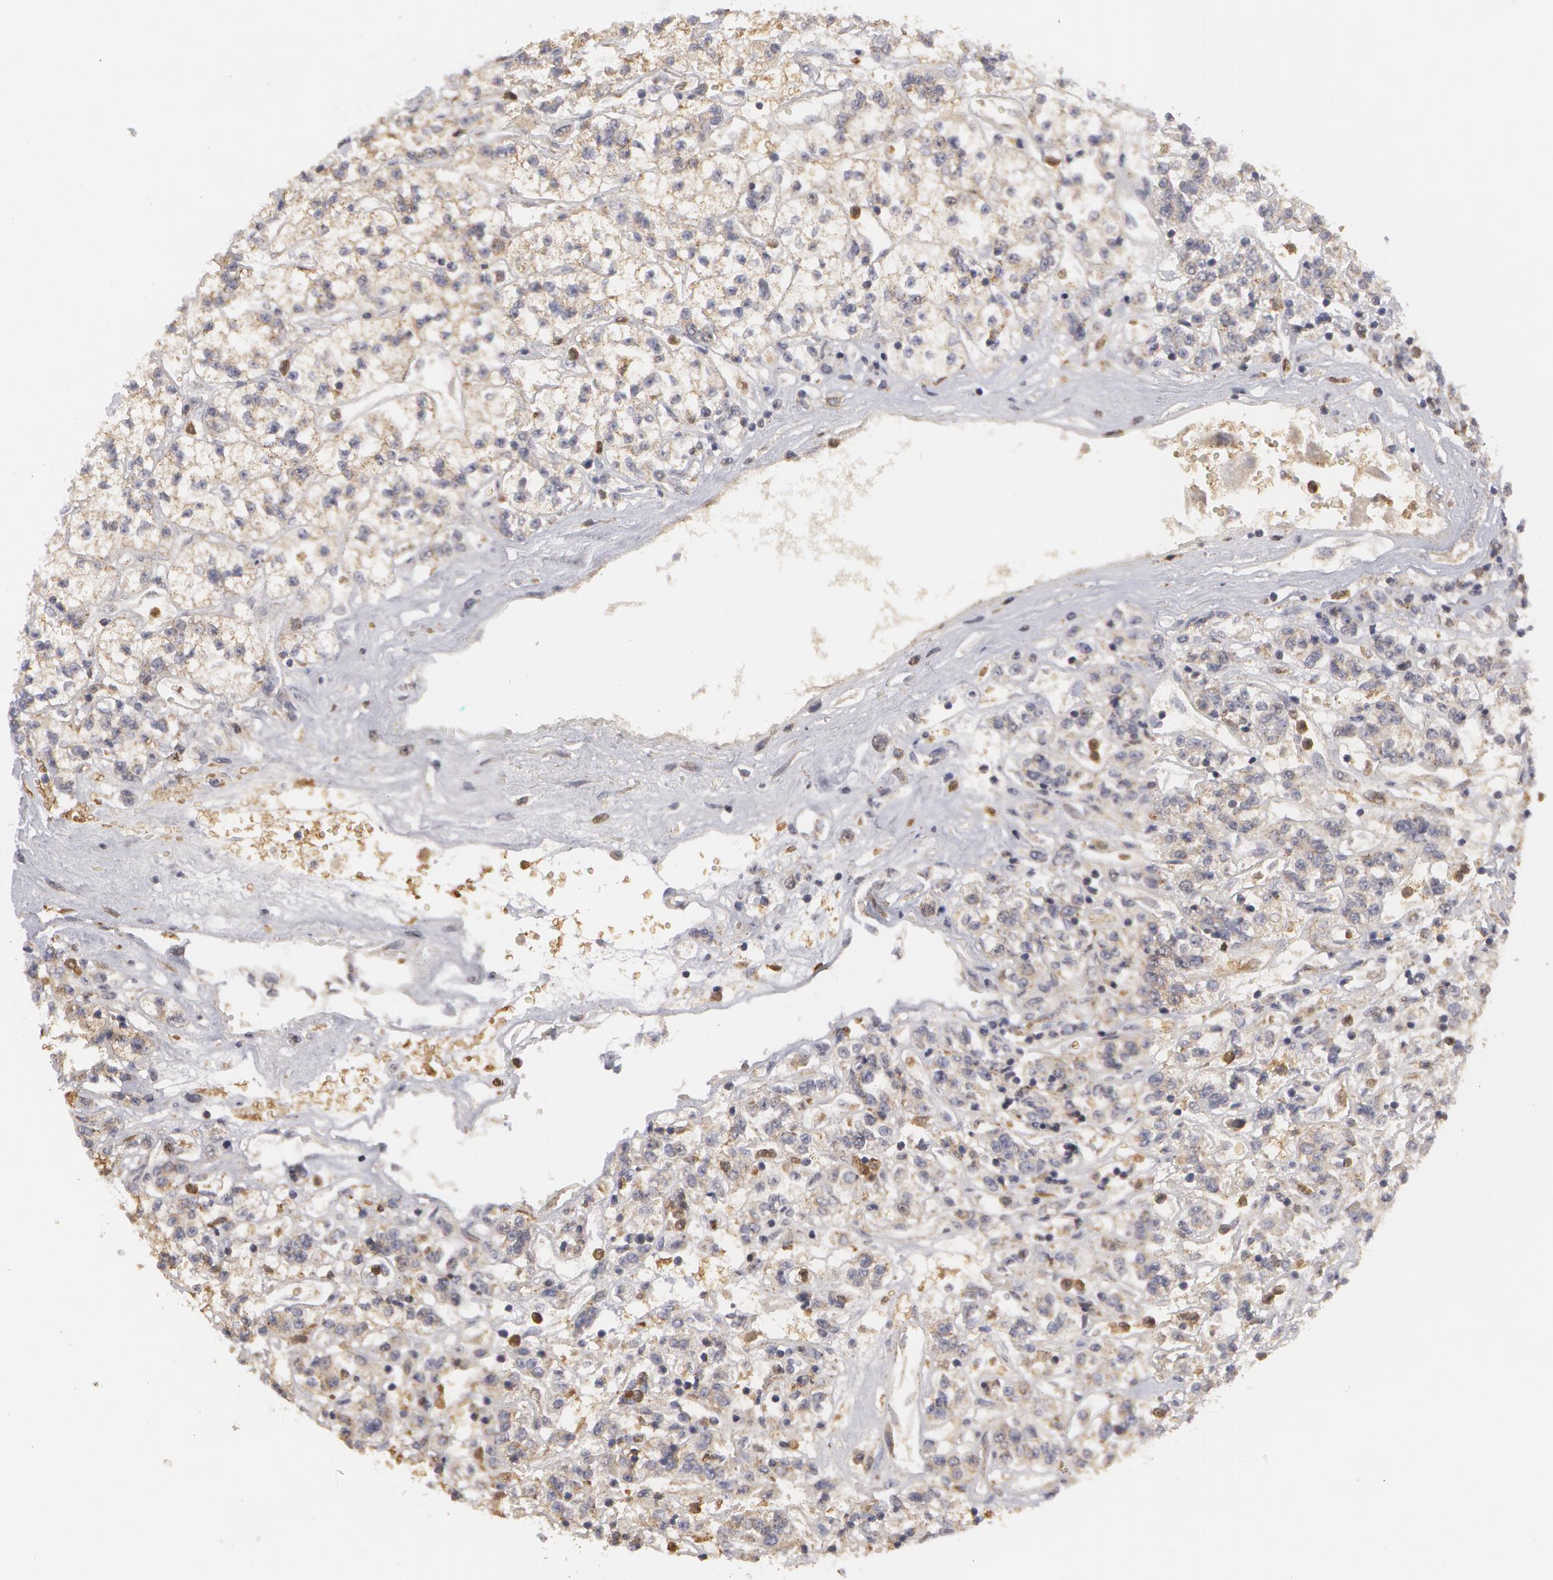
{"staining": {"intensity": "moderate", "quantity": ">75%", "location": "cytoplasmic/membranous"}, "tissue": "renal cancer", "cell_type": "Tumor cells", "image_type": "cancer", "snomed": [{"axis": "morphology", "description": "Adenocarcinoma, NOS"}, {"axis": "topography", "description": "Kidney"}], "caption": "A brown stain shows moderate cytoplasmic/membranous staining of a protein in human renal adenocarcinoma tumor cells. Immunohistochemistry stains the protein of interest in brown and the nuclei are stained blue.", "gene": "CAT", "patient": {"sex": "female", "age": 76}}